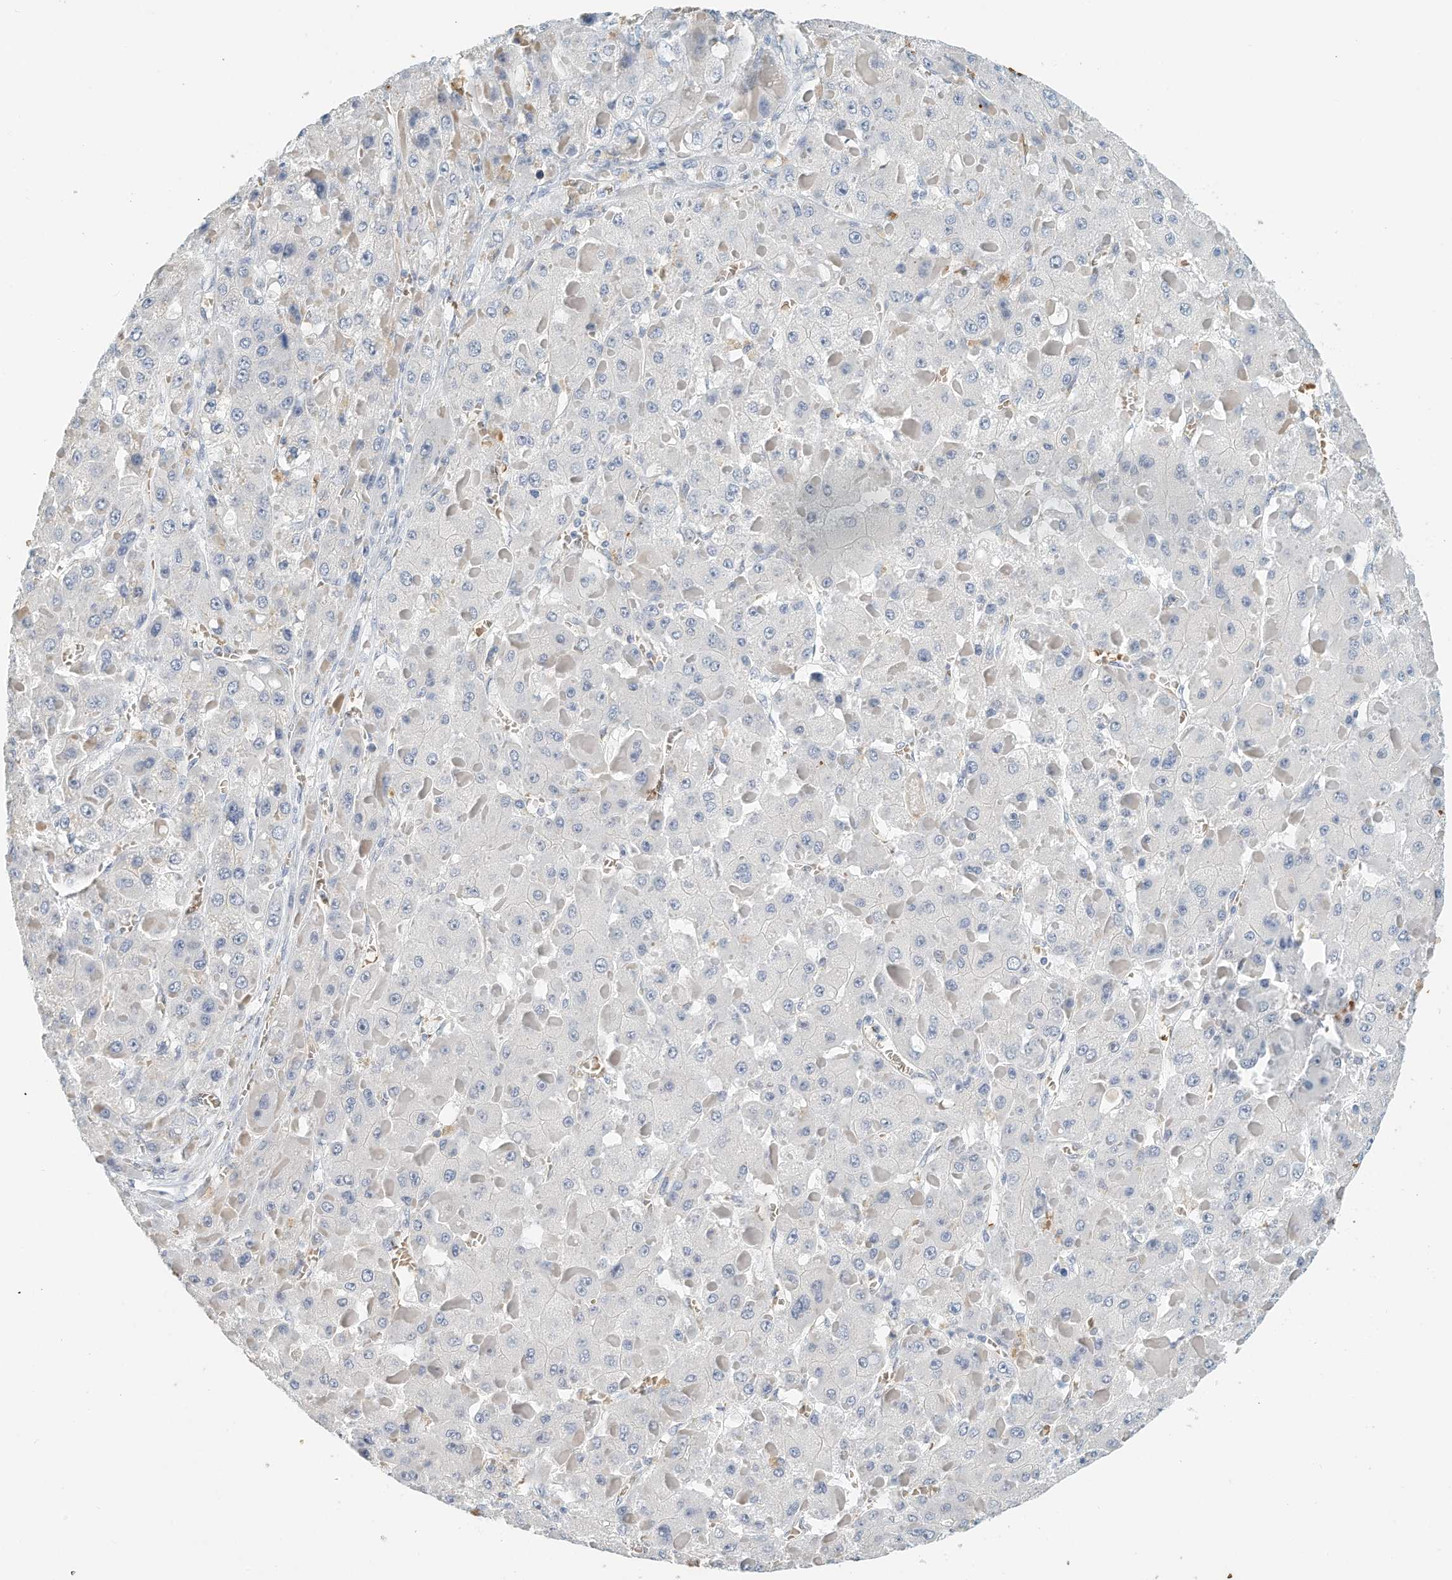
{"staining": {"intensity": "negative", "quantity": "none", "location": "none"}, "tissue": "liver cancer", "cell_type": "Tumor cells", "image_type": "cancer", "snomed": [{"axis": "morphology", "description": "Carcinoma, Hepatocellular, NOS"}, {"axis": "topography", "description": "Liver"}], "caption": "IHC image of human liver cancer (hepatocellular carcinoma) stained for a protein (brown), which reveals no positivity in tumor cells.", "gene": "RCAN3", "patient": {"sex": "female", "age": 73}}